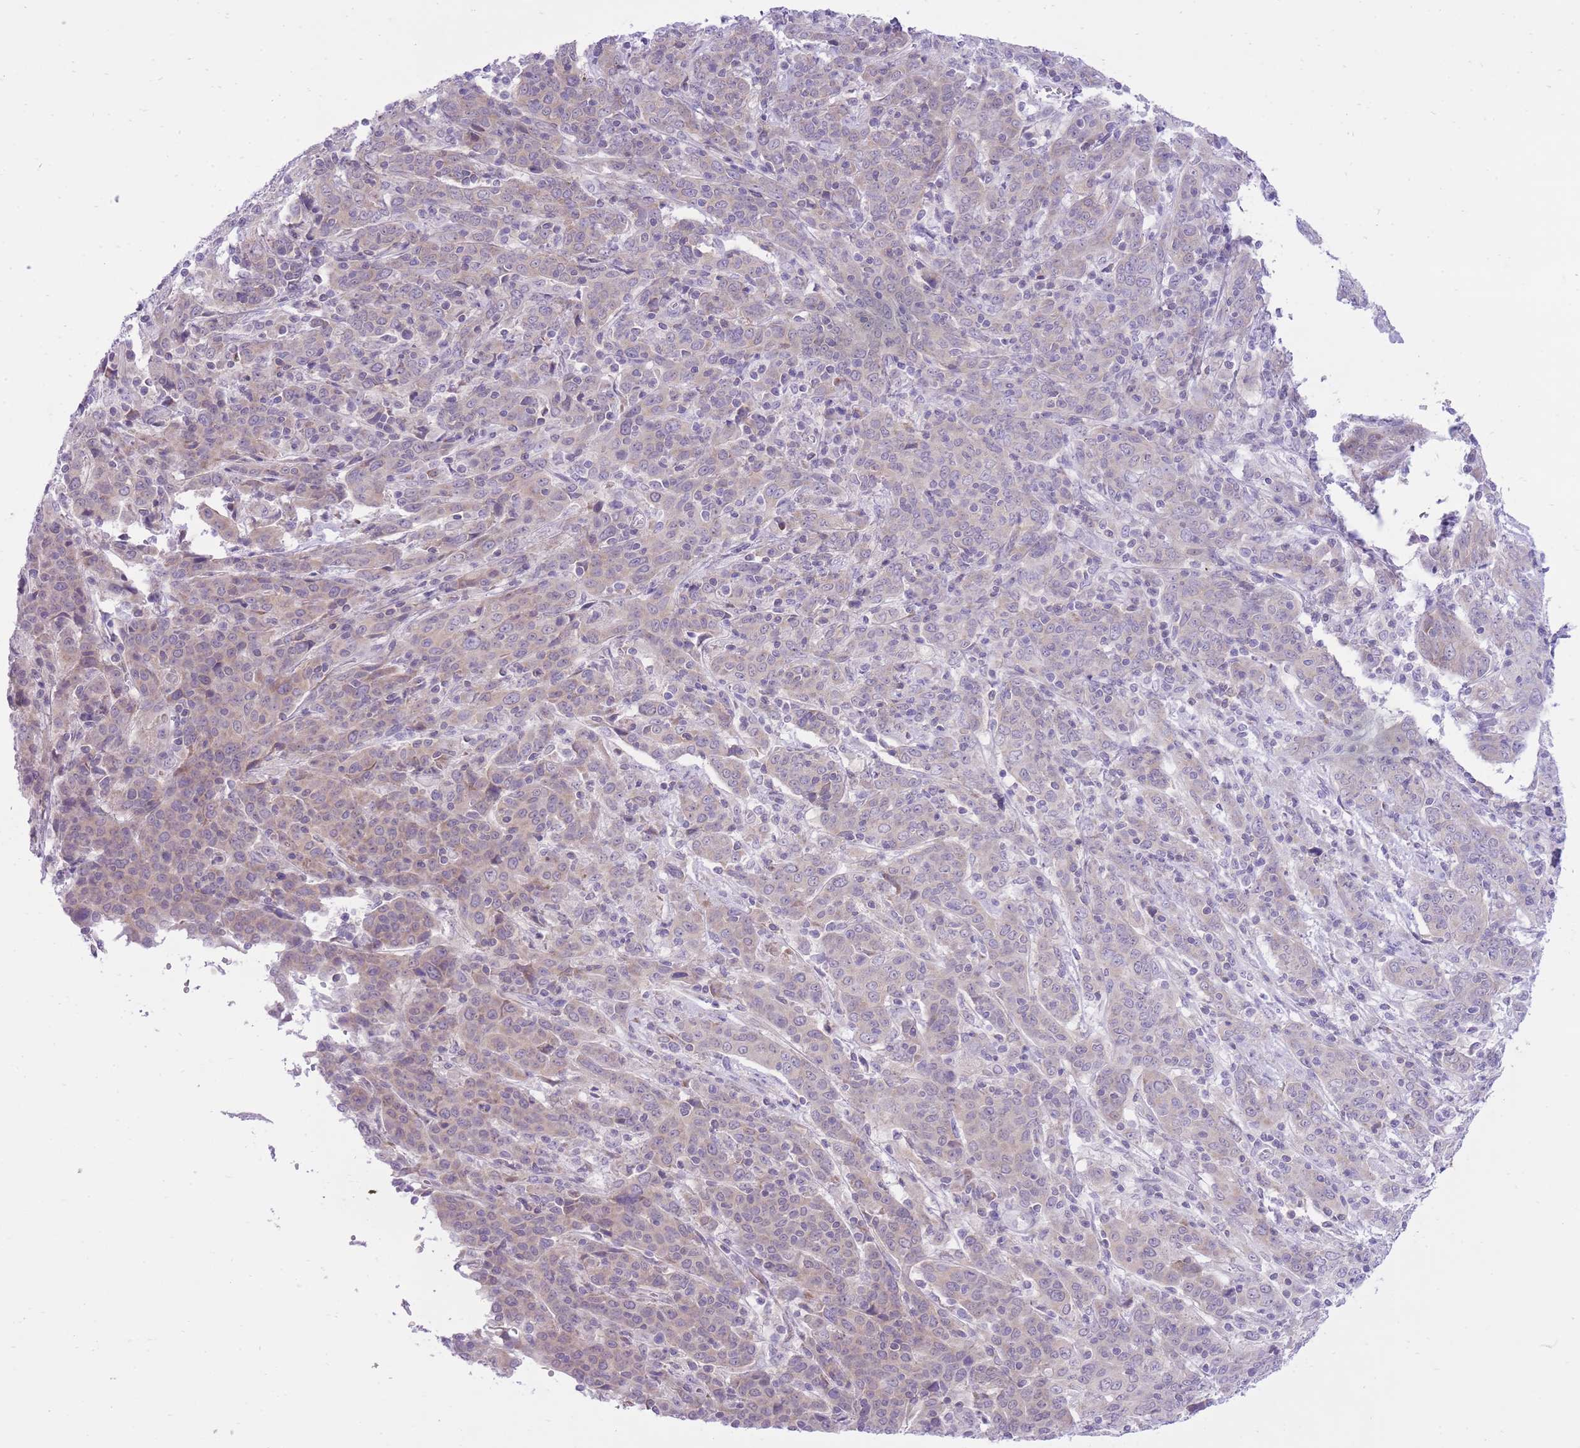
{"staining": {"intensity": "weak", "quantity": "<25%", "location": "cytoplasmic/membranous"}, "tissue": "cervical cancer", "cell_type": "Tumor cells", "image_type": "cancer", "snomed": [{"axis": "morphology", "description": "Squamous cell carcinoma, NOS"}, {"axis": "topography", "description": "Cervix"}], "caption": "High power microscopy micrograph of an immunohistochemistry micrograph of cervical cancer (squamous cell carcinoma), revealing no significant positivity in tumor cells.", "gene": "DENND2D", "patient": {"sex": "female", "age": 67}}